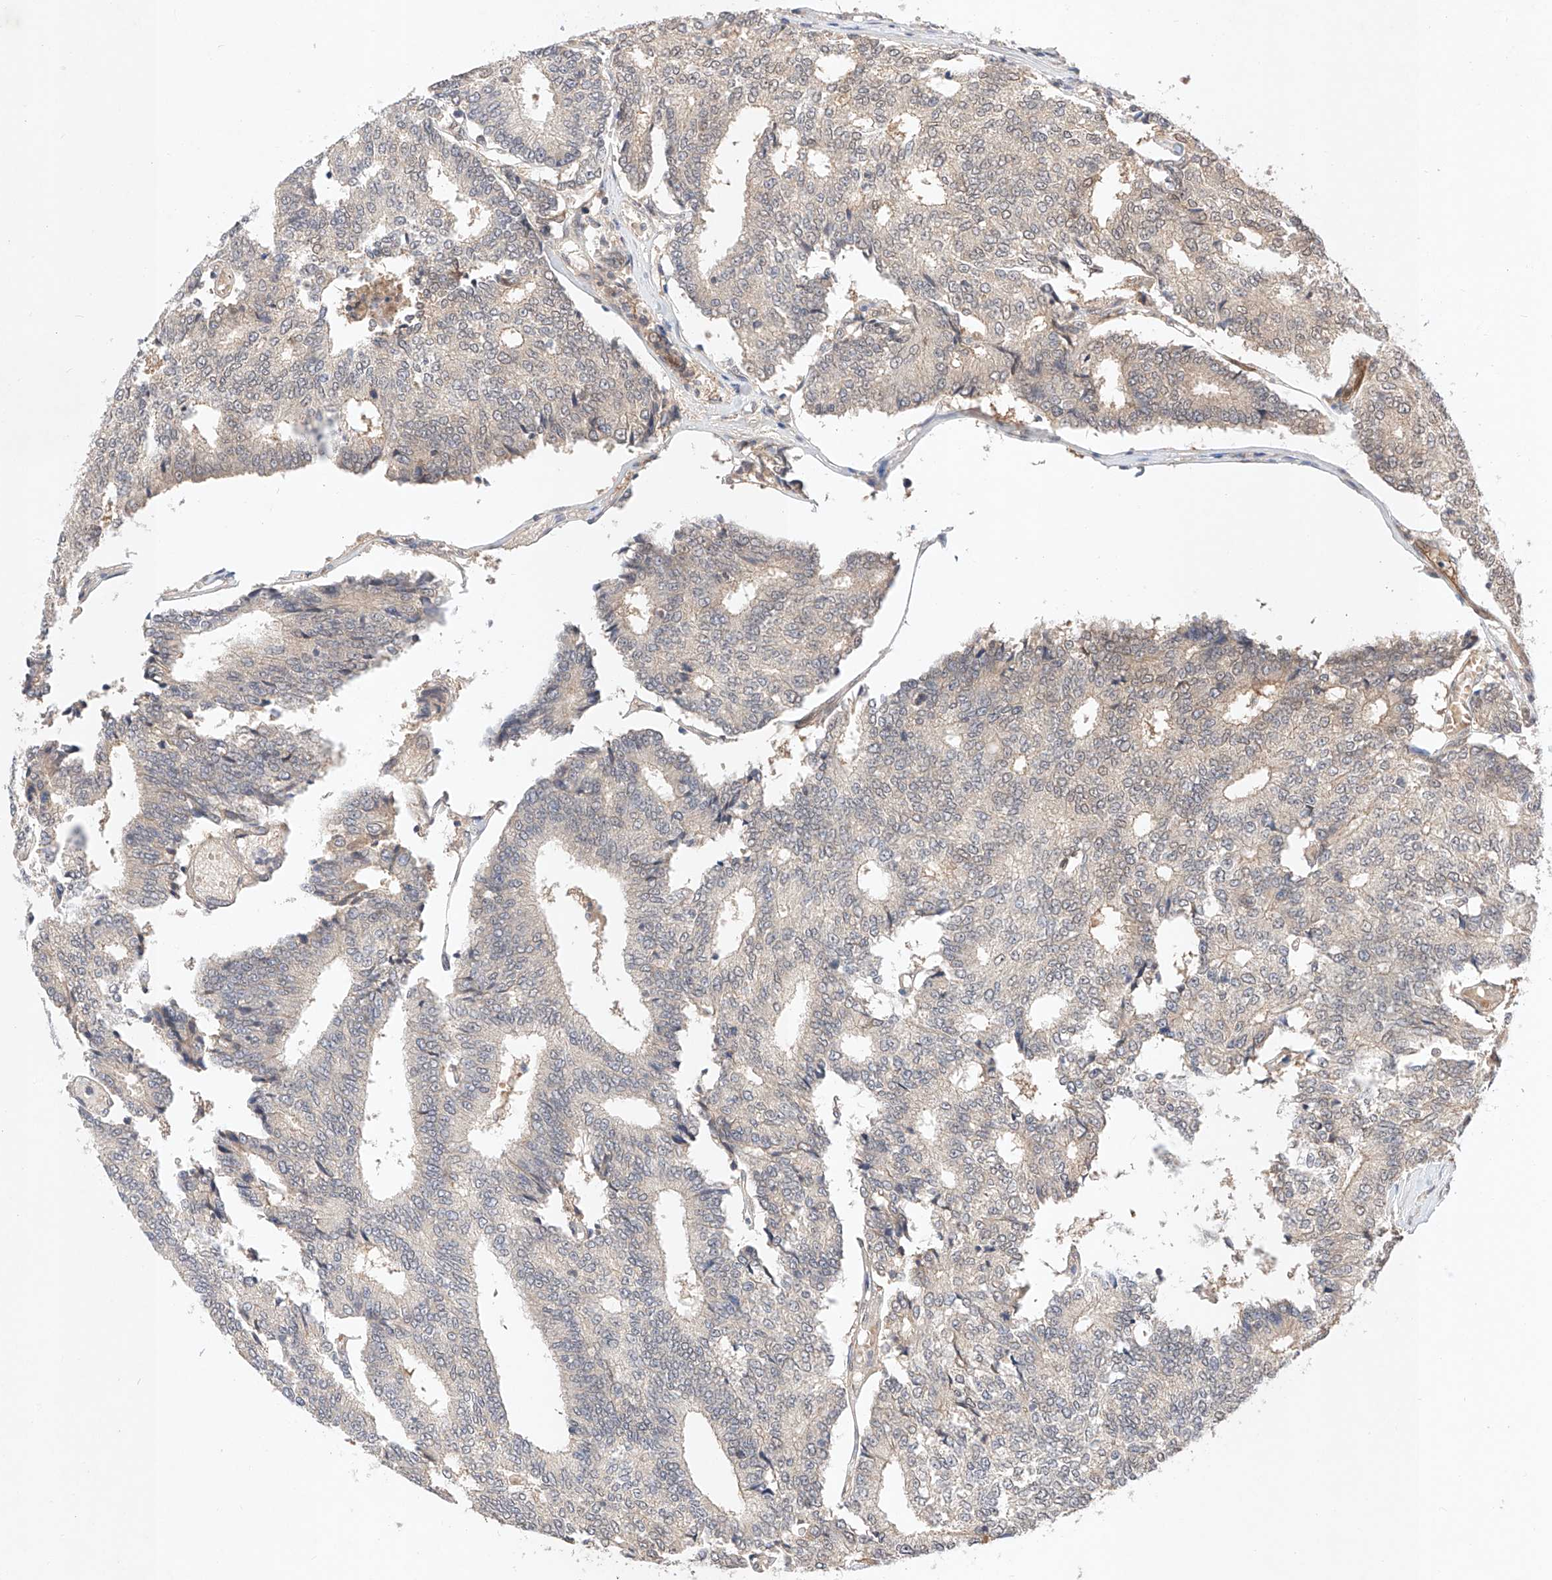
{"staining": {"intensity": "negative", "quantity": "none", "location": "none"}, "tissue": "prostate cancer", "cell_type": "Tumor cells", "image_type": "cancer", "snomed": [{"axis": "morphology", "description": "Normal tissue, NOS"}, {"axis": "morphology", "description": "Adenocarcinoma, High grade"}, {"axis": "topography", "description": "Prostate"}, {"axis": "topography", "description": "Seminal veicle"}], "caption": "This is an immunohistochemistry (IHC) image of human prostate cancer. There is no staining in tumor cells.", "gene": "ZNF124", "patient": {"sex": "male", "age": 55}}